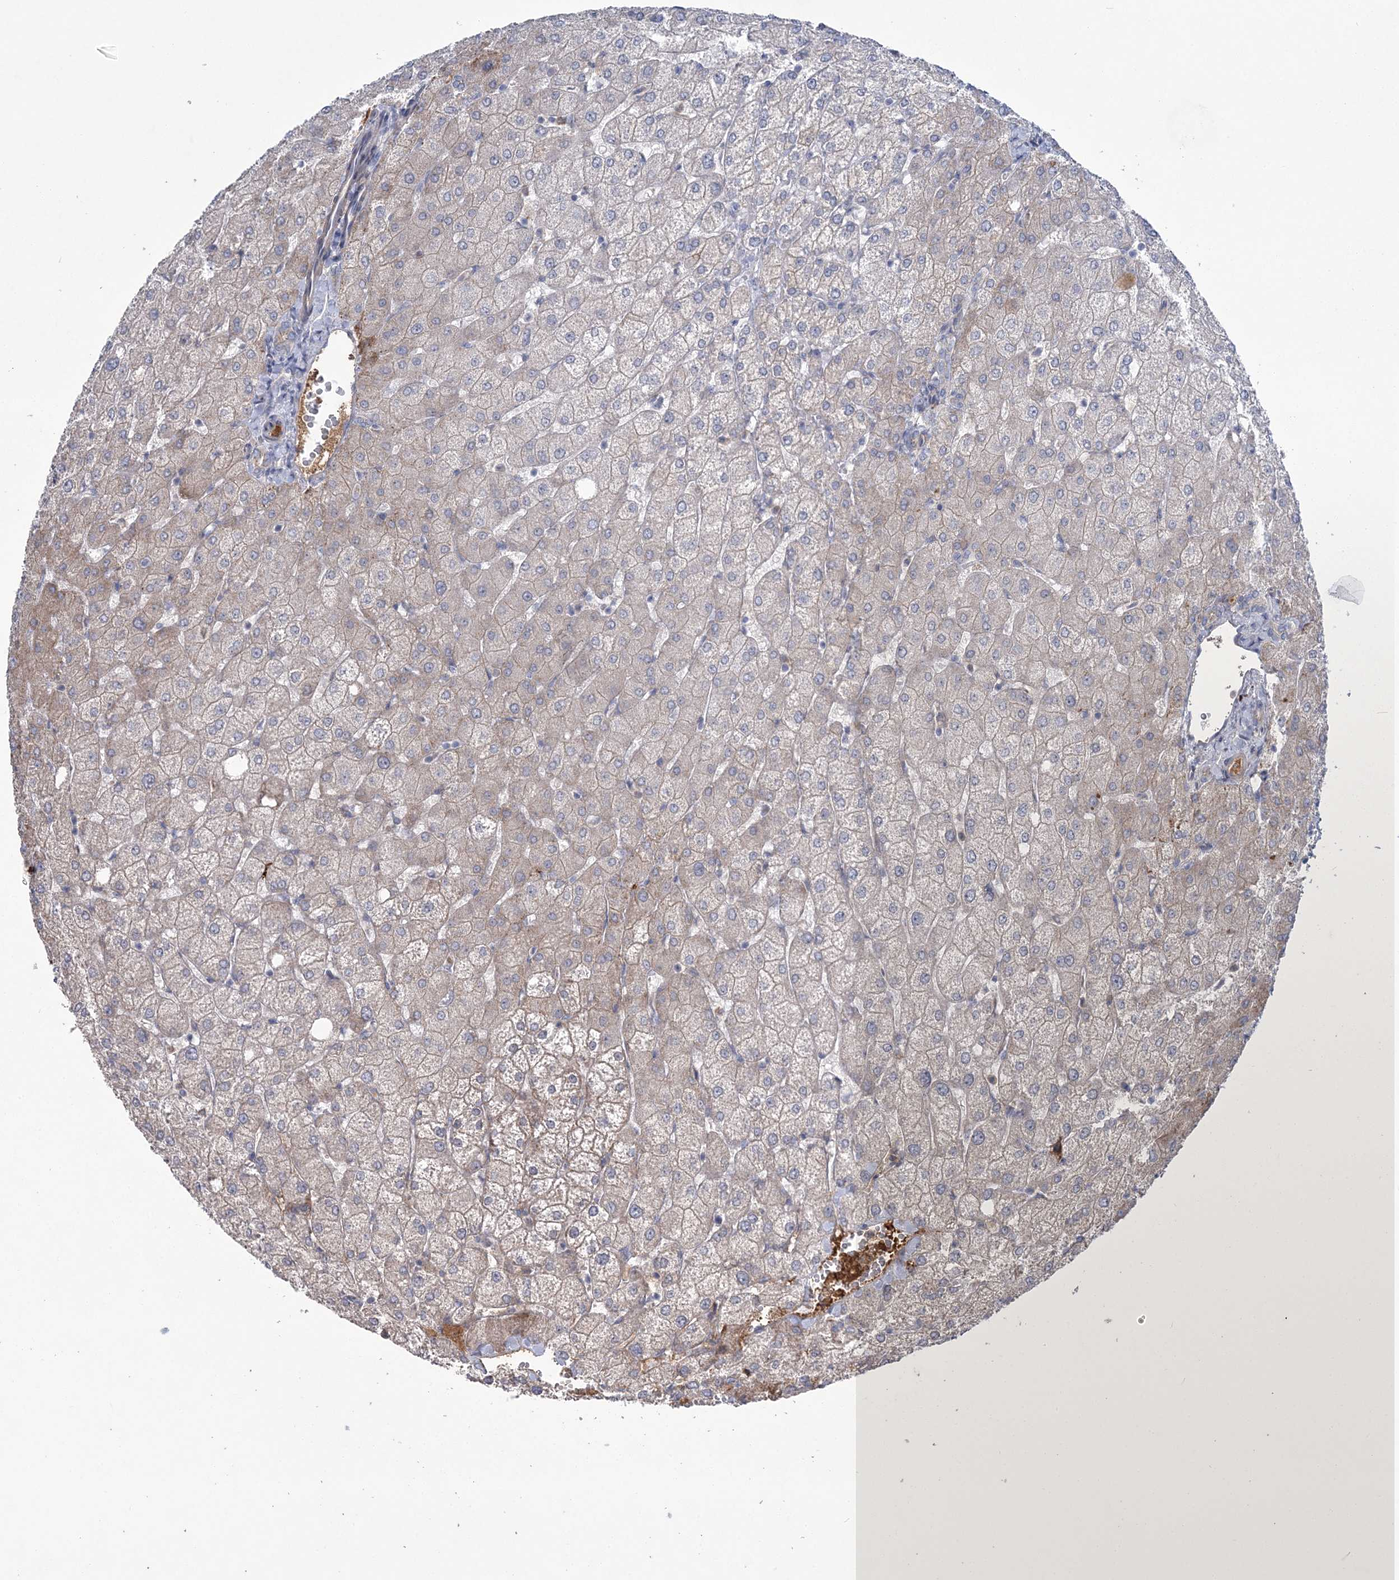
{"staining": {"intensity": "weak", "quantity": "<25%", "location": "cytoplasmic/membranous"}, "tissue": "liver", "cell_type": "Cholangiocytes", "image_type": "normal", "snomed": [{"axis": "morphology", "description": "Normal tissue, NOS"}, {"axis": "topography", "description": "Liver"}], "caption": "Liver stained for a protein using immunohistochemistry (IHC) demonstrates no expression cholangiocytes.", "gene": "WBP1L", "patient": {"sex": "female", "age": 54}}